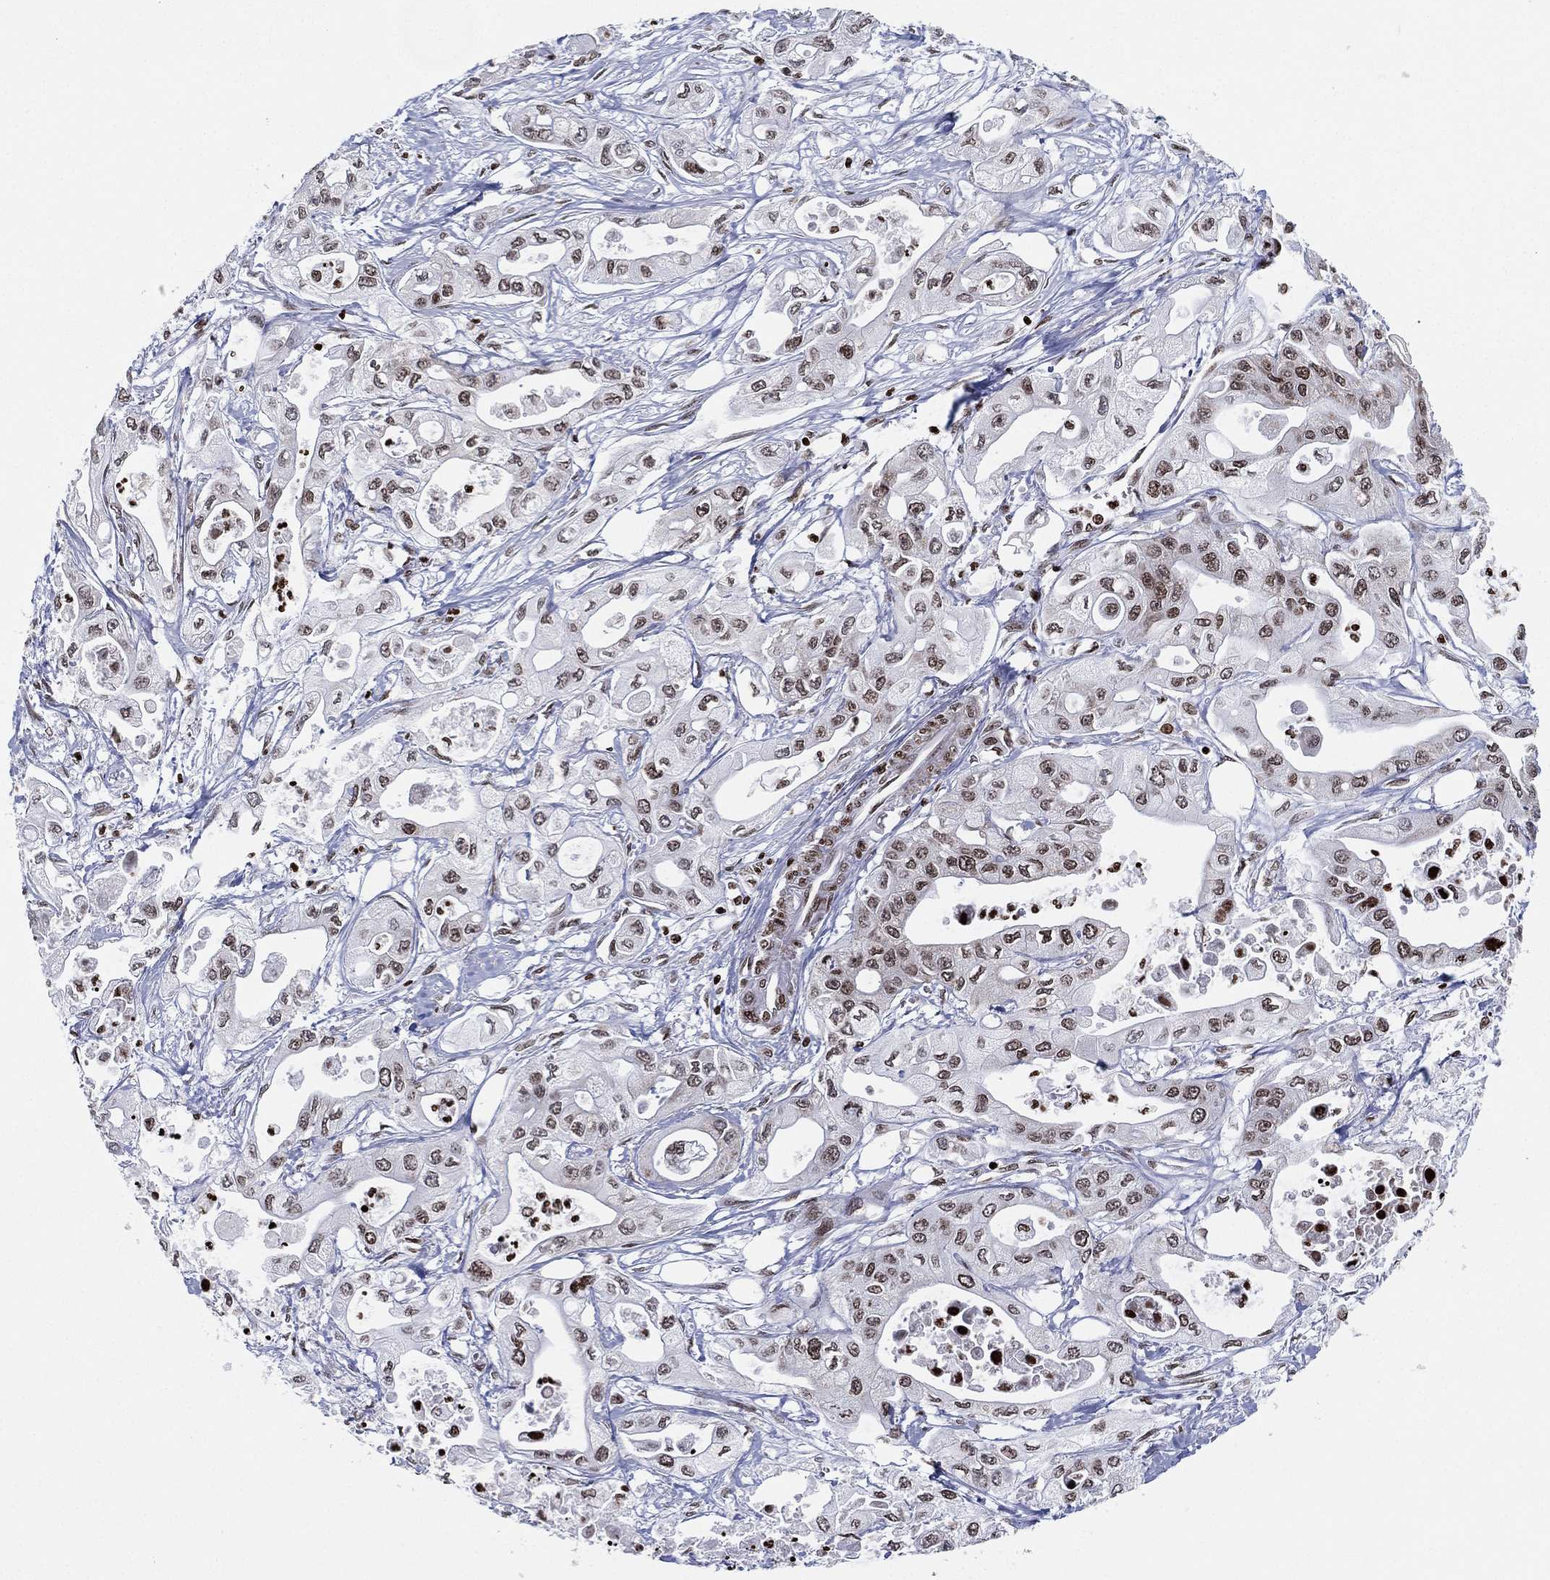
{"staining": {"intensity": "moderate", "quantity": "<25%", "location": "nuclear"}, "tissue": "pancreatic cancer", "cell_type": "Tumor cells", "image_type": "cancer", "snomed": [{"axis": "morphology", "description": "Adenocarcinoma, NOS"}, {"axis": "topography", "description": "Pancreas"}], "caption": "Immunohistochemistry (IHC) photomicrograph of neoplastic tissue: pancreatic cancer stained using immunohistochemistry shows low levels of moderate protein expression localized specifically in the nuclear of tumor cells, appearing as a nuclear brown color.", "gene": "MFSD14A", "patient": {"sex": "male", "age": 70}}